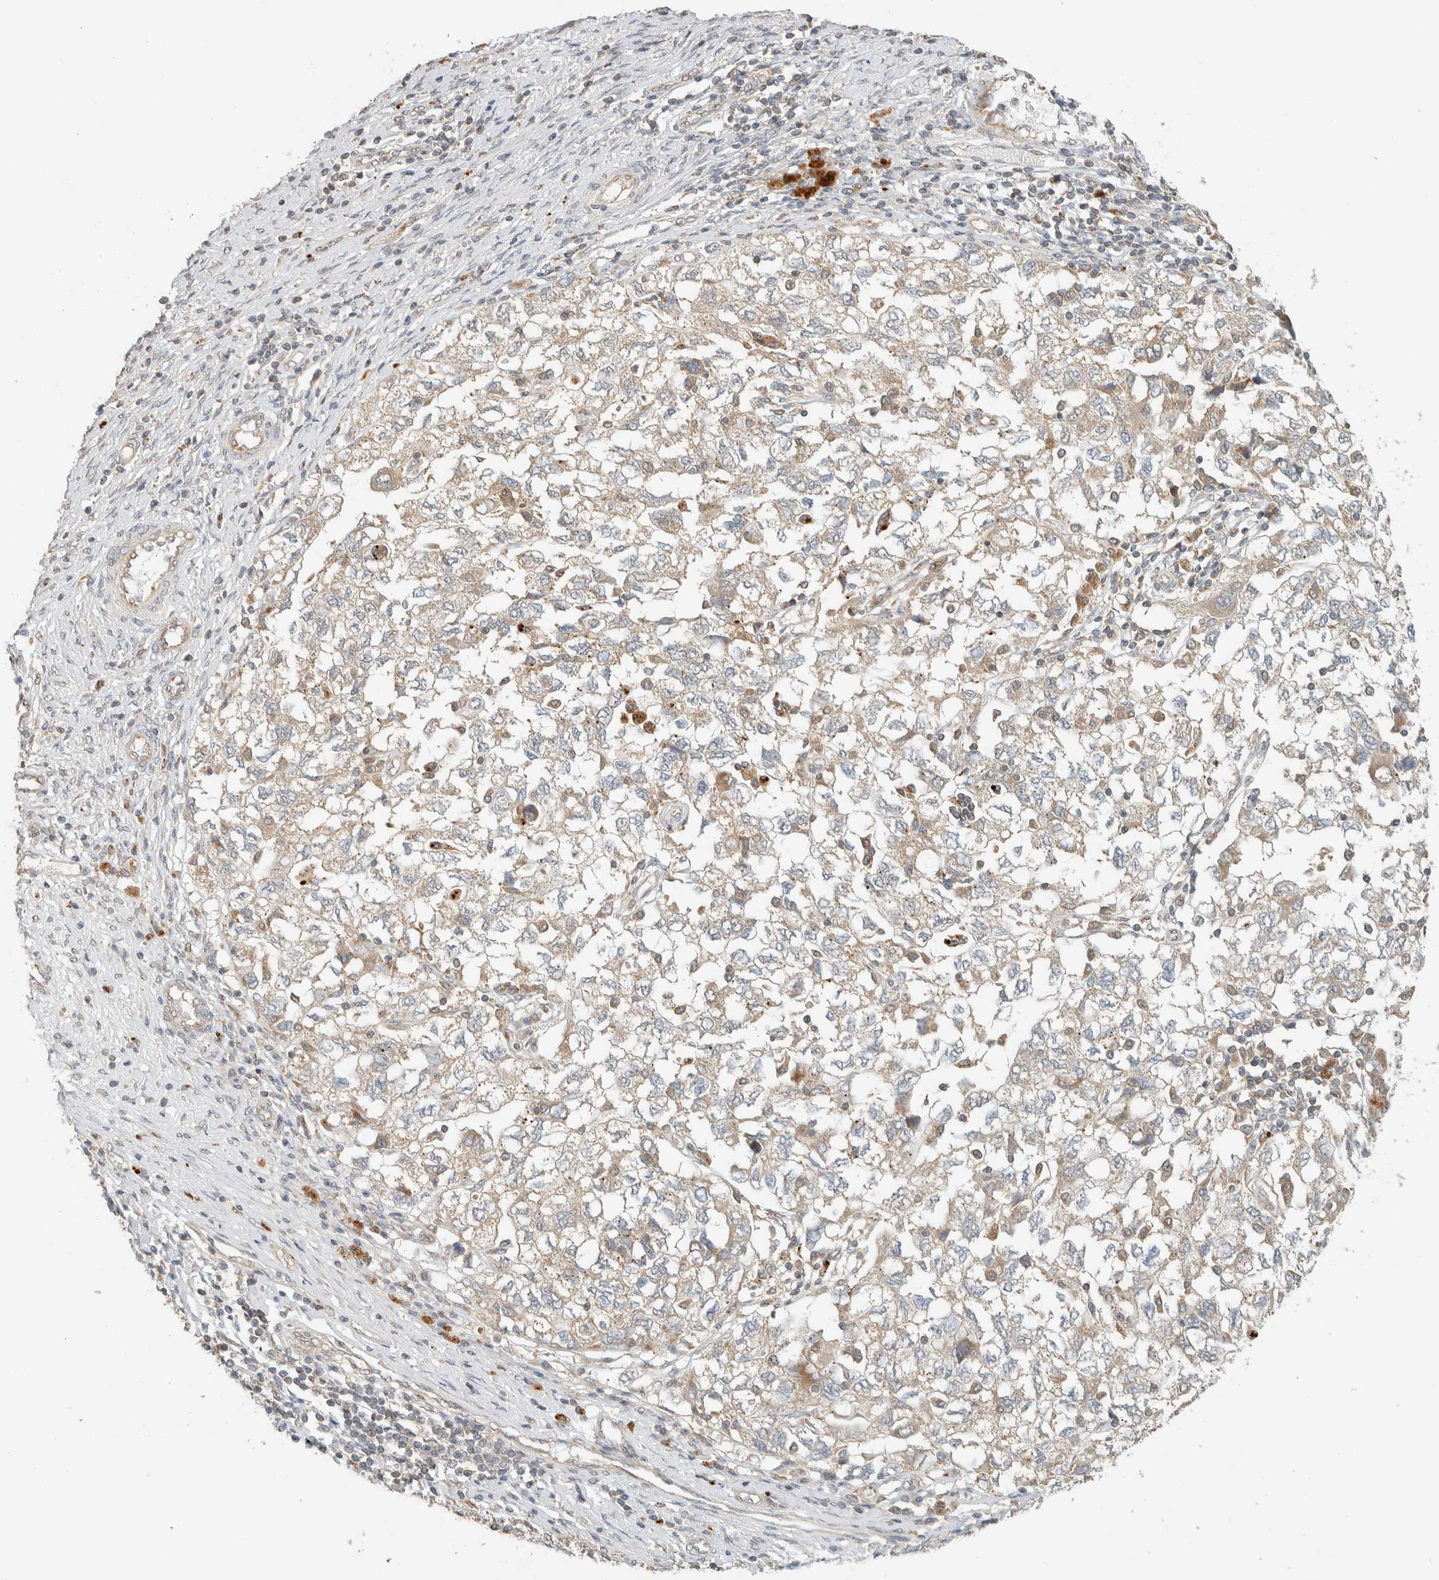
{"staining": {"intensity": "weak", "quantity": "25%-75%", "location": "cytoplasmic/membranous"}, "tissue": "ovarian cancer", "cell_type": "Tumor cells", "image_type": "cancer", "snomed": [{"axis": "morphology", "description": "Carcinoma, NOS"}, {"axis": "morphology", "description": "Cystadenocarcinoma, serous, NOS"}, {"axis": "topography", "description": "Ovary"}], "caption": "Protein analysis of ovarian cancer (carcinoma) tissue reveals weak cytoplasmic/membranous staining in about 25%-75% of tumor cells.", "gene": "PDE7B", "patient": {"sex": "female", "age": 69}}